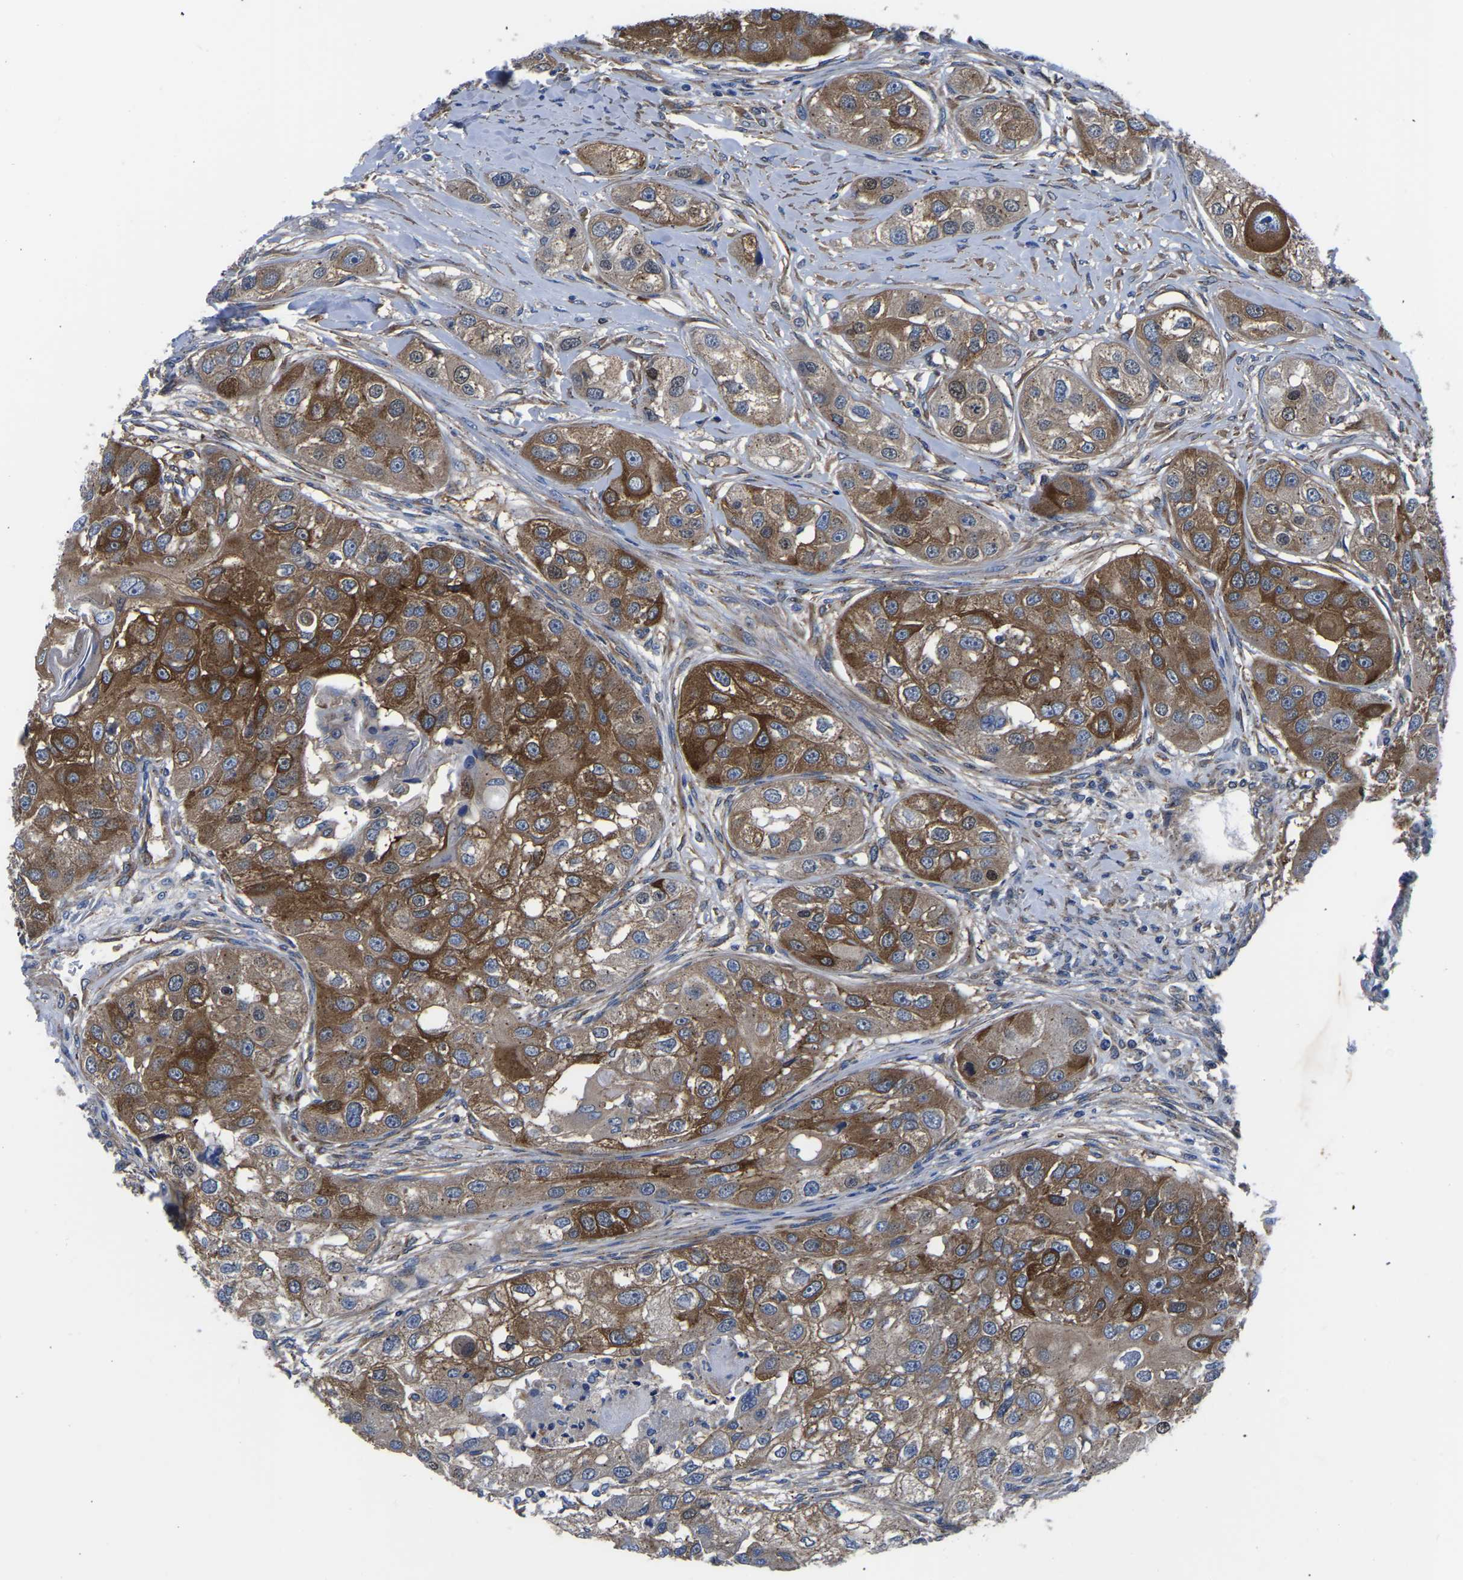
{"staining": {"intensity": "moderate", "quantity": ">75%", "location": "cytoplasmic/membranous"}, "tissue": "head and neck cancer", "cell_type": "Tumor cells", "image_type": "cancer", "snomed": [{"axis": "morphology", "description": "Normal tissue, NOS"}, {"axis": "morphology", "description": "Squamous cell carcinoma, NOS"}, {"axis": "topography", "description": "Skeletal muscle"}, {"axis": "topography", "description": "Head-Neck"}], "caption": "Immunohistochemistry (IHC) image of neoplastic tissue: squamous cell carcinoma (head and neck) stained using immunohistochemistry demonstrates medium levels of moderate protein expression localized specifically in the cytoplasmic/membranous of tumor cells, appearing as a cytoplasmic/membranous brown color.", "gene": "TFG", "patient": {"sex": "male", "age": 51}}